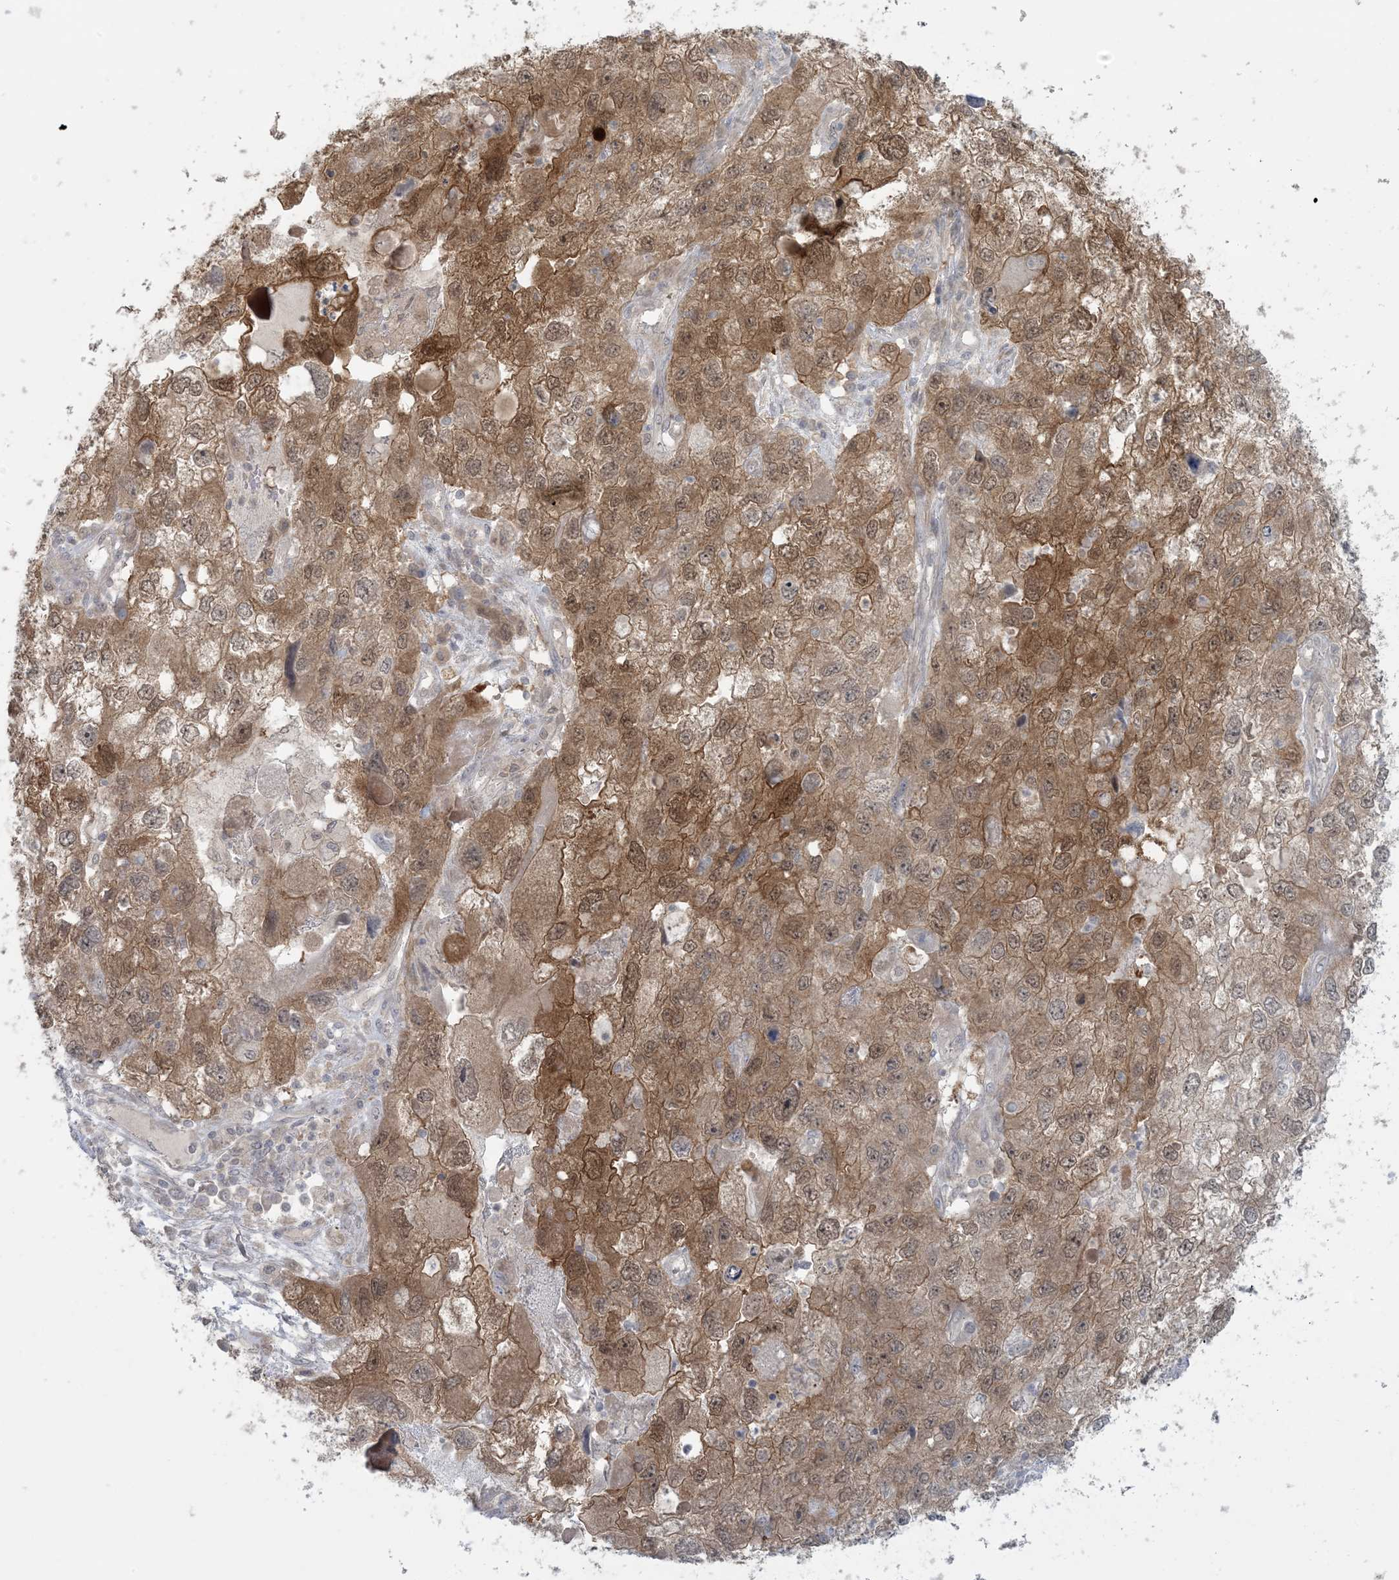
{"staining": {"intensity": "moderate", "quantity": ">75%", "location": "cytoplasmic/membranous,nuclear"}, "tissue": "endometrial cancer", "cell_type": "Tumor cells", "image_type": "cancer", "snomed": [{"axis": "morphology", "description": "Adenocarcinoma, NOS"}, {"axis": "topography", "description": "Endometrium"}], "caption": "The image displays immunohistochemical staining of endometrial adenocarcinoma. There is moderate cytoplasmic/membranous and nuclear staining is identified in approximately >75% of tumor cells. (DAB = brown stain, brightfield microscopy at high magnification).", "gene": "NRBP2", "patient": {"sex": "female", "age": 49}}